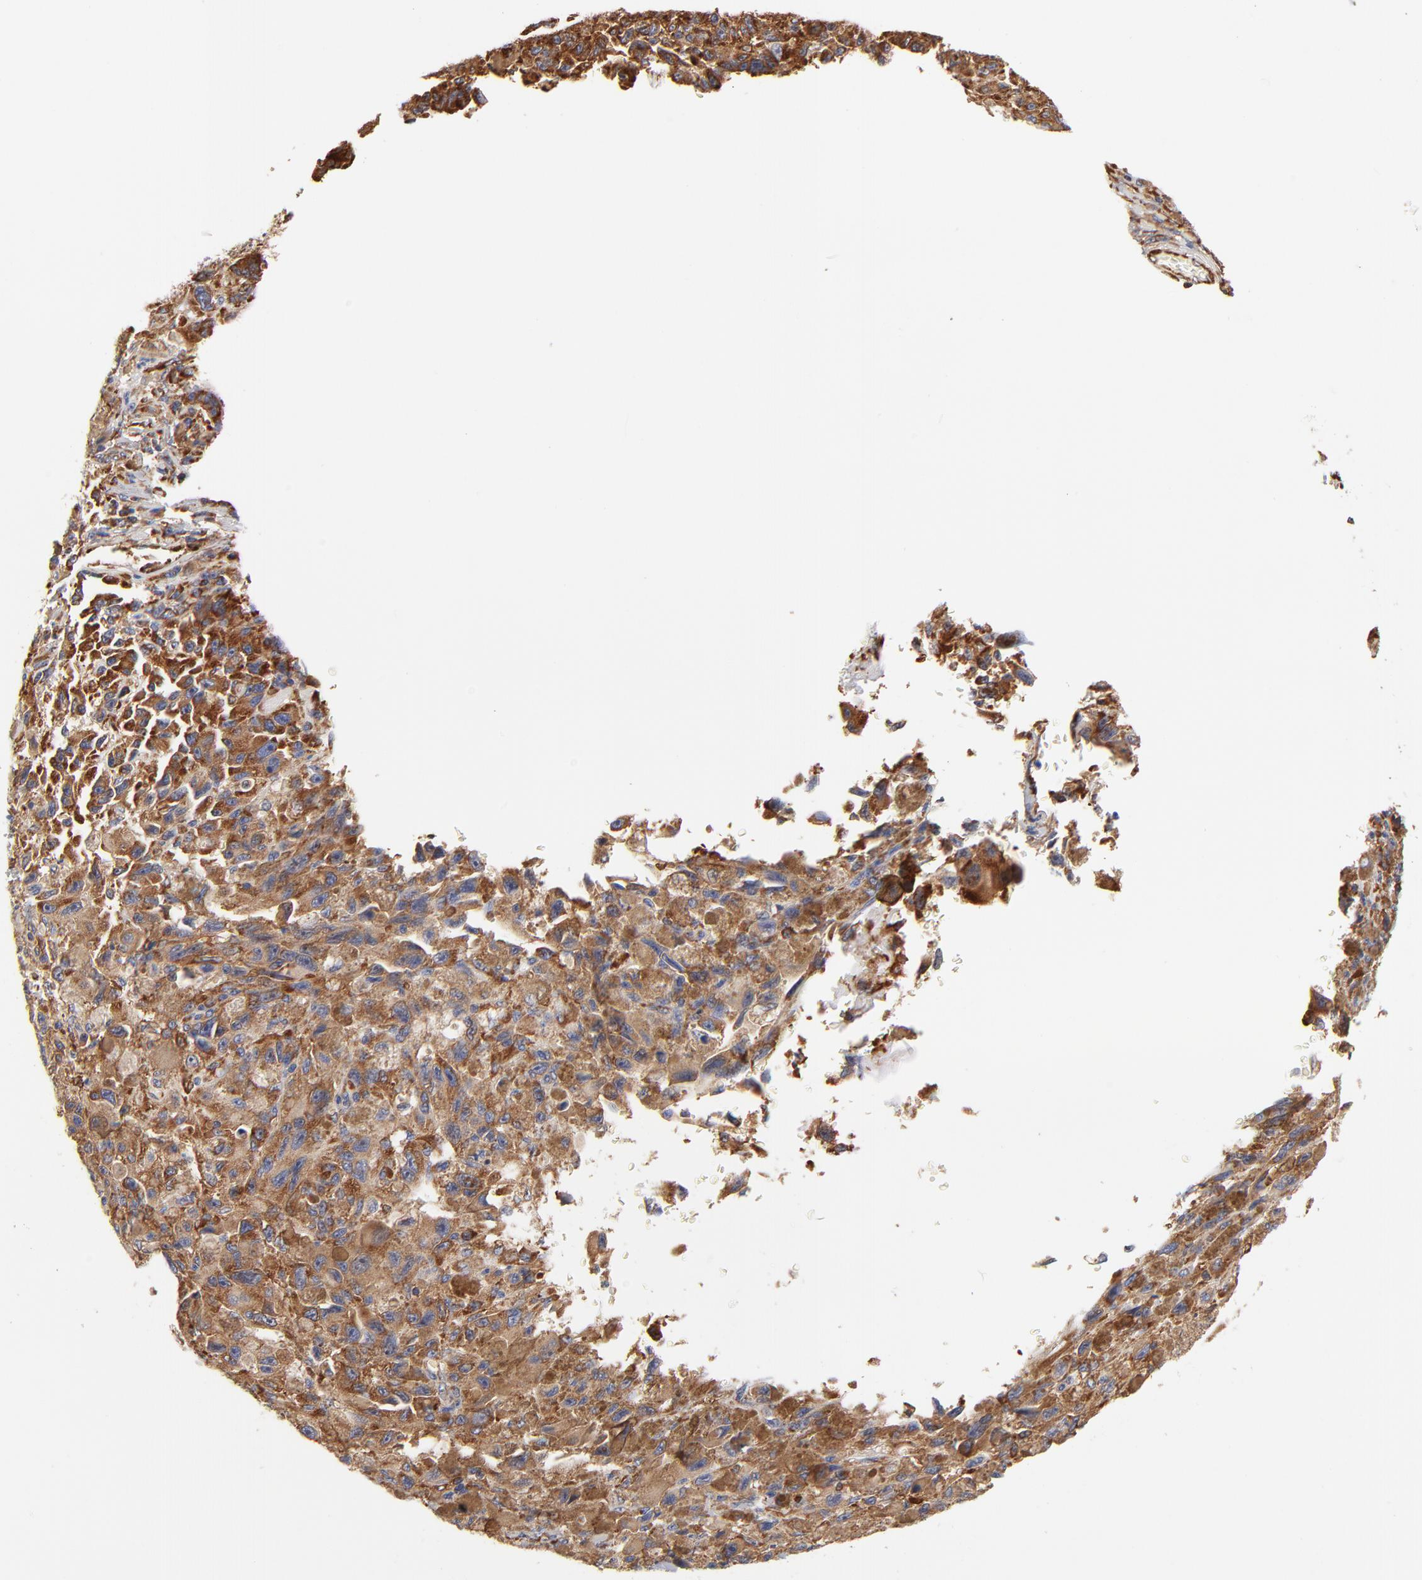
{"staining": {"intensity": "moderate", "quantity": ">75%", "location": "cytoplasmic/membranous"}, "tissue": "melanoma", "cell_type": "Tumor cells", "image_type": "cancer", "snomed": [{"axis": "morphology", "description": "Malignant melanoma, NOS"}, {"axis": "topography", "description": "Skin"}], "caption": "Malignant melanoma stained for a protein displays moderate cytoplasmic/membranous positivity in tumor cells.", "gene": "RPL27", "patient": {"sex": "male", "age": 81}}